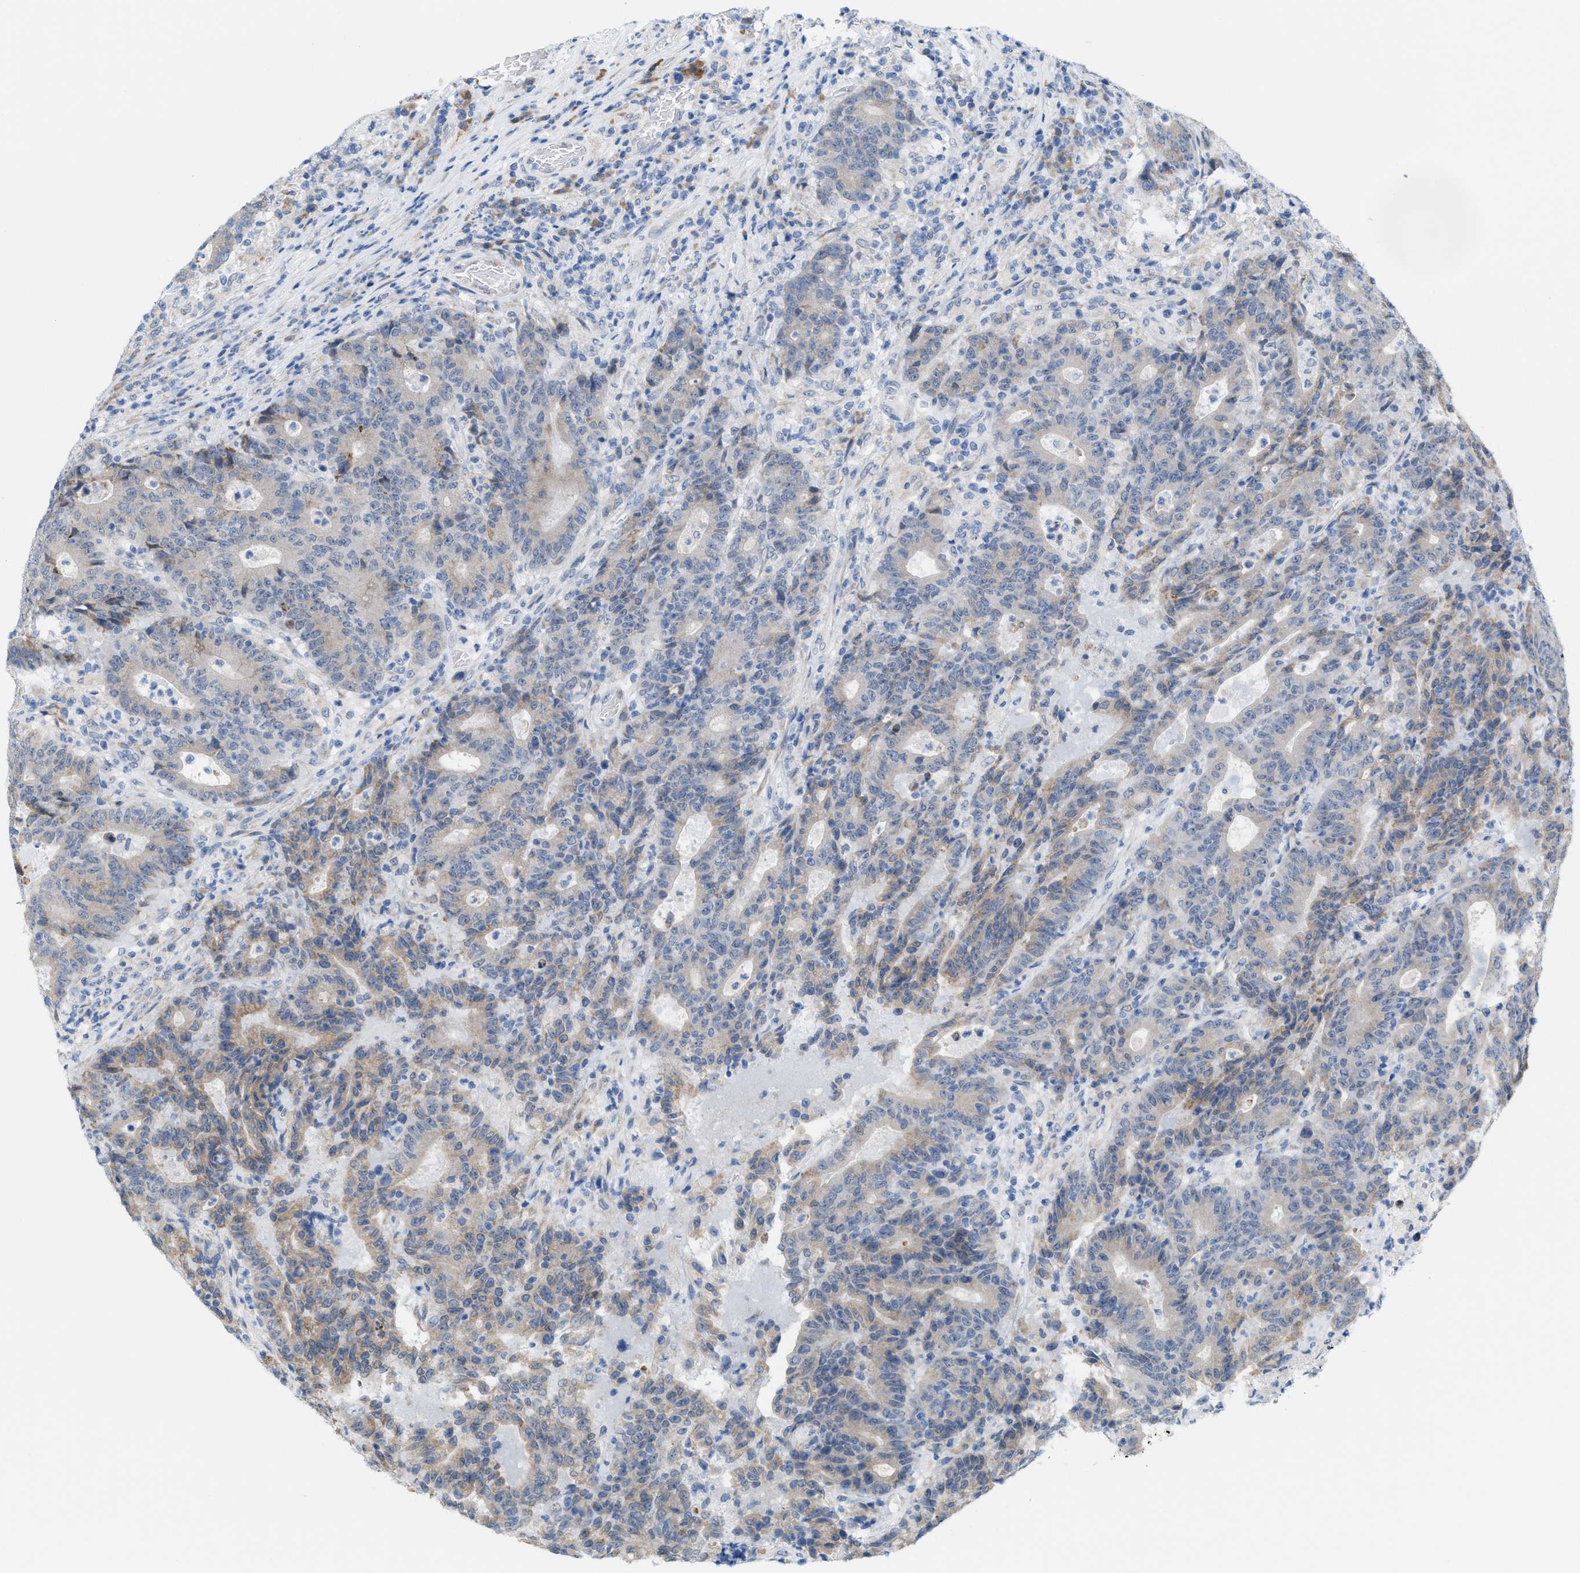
{"staining": {"intensity": "weak", "quantity": "25%-75%", "location": "cytoplasmic/membranous"}, "tissue": "colorectal cancer", "cell_type": "Tumor cells", "image_type": "cancer", "snomed": [{"axis": "morphology", "description": "Adenocarcinoma, NOS"}, {"axis": "topography", "description": "Colon"}], "caption": "Colorectal cancer (adenocarcinoma) tissue shows weak cytoplasmic/membranous positivity in about 25%-75% of tumor cells The protein of interest is shown in brown color, while the nuclei are stained blue.", "gene": "KIFC3", "patient": {"sex": "female", "age": 75}}